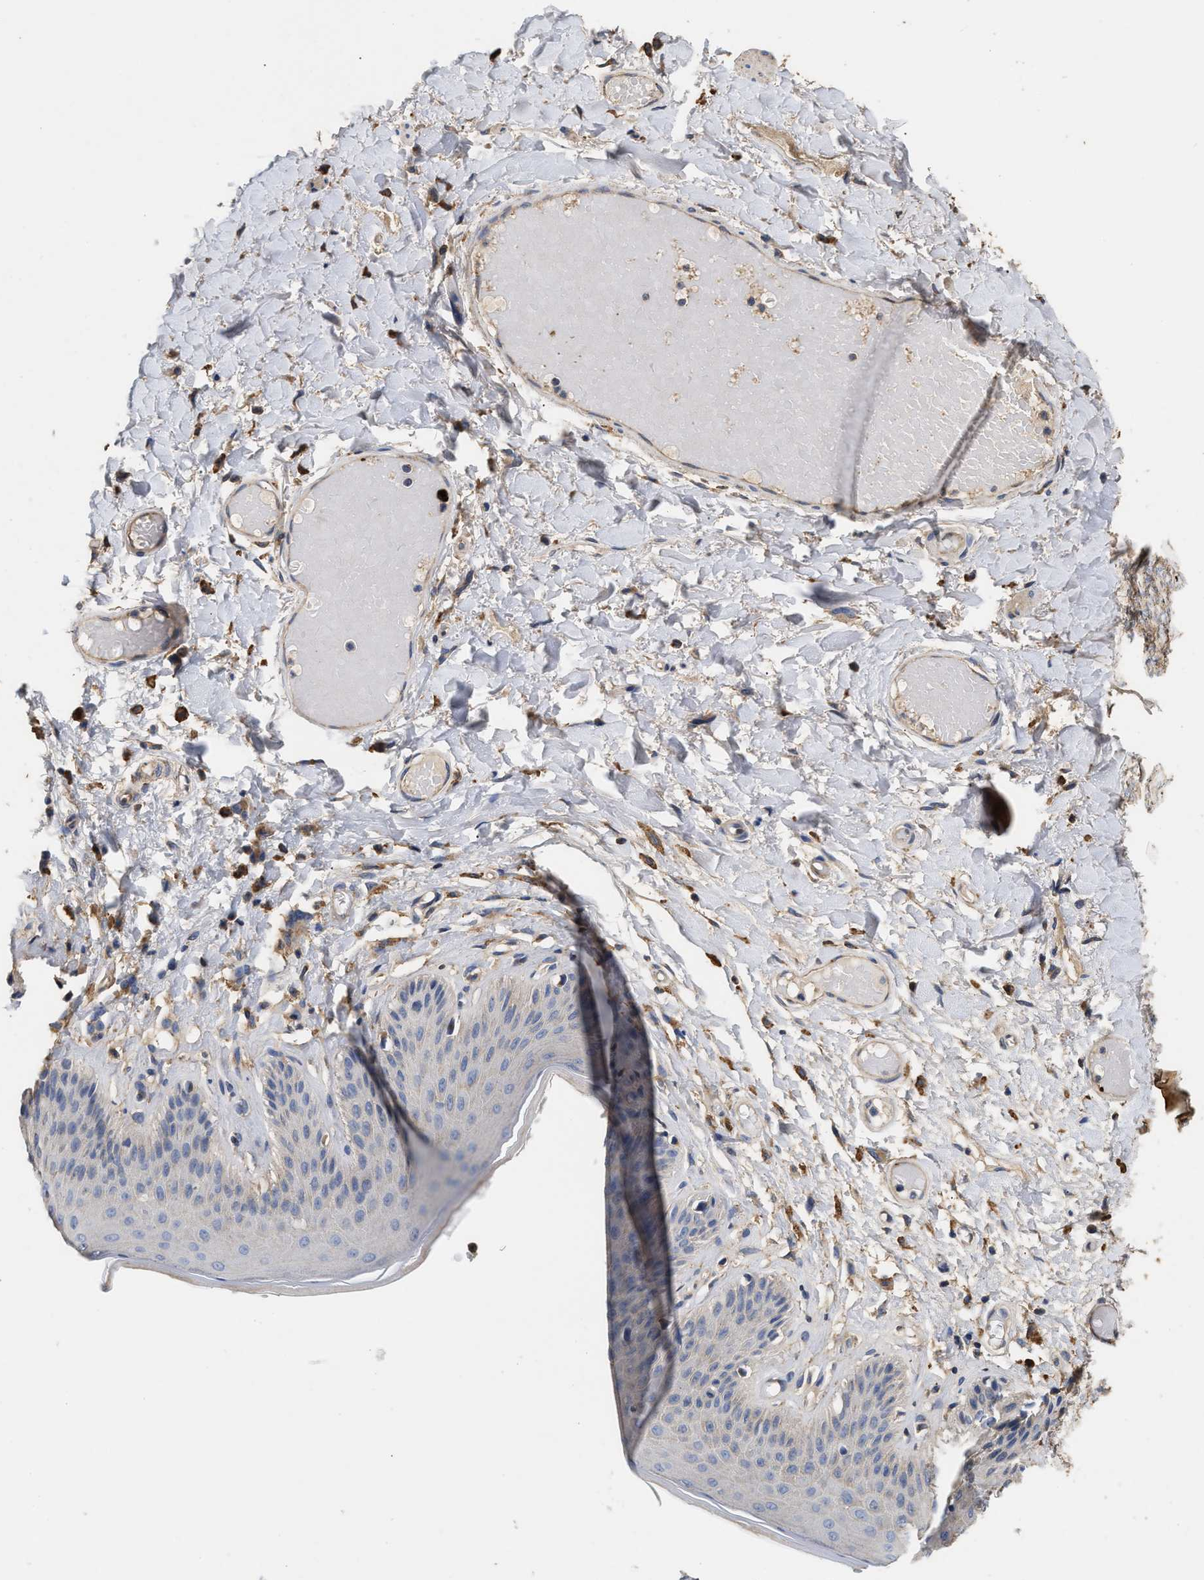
{"staining": {"intensity": "weak", "quantity": "25%-75%", "location": "cytoplasmic/membranous"}, "tissue": "skin", "cell_type": "Epidermal cells", "image_type": "normal", "snomed": [{"axis": "morphology", "description": "Normal tissue, NOS"}, {"axis": "topography", "description": "Vulva"}], "caption": "Immunohistochemical staining of unremarkable skin displays low levels of weak cytoplasmic/membranous staining in approximately 25%-75% of epidermal cells.", "gene": "KLB", "patient": {"sex": "female", "age": 73}}